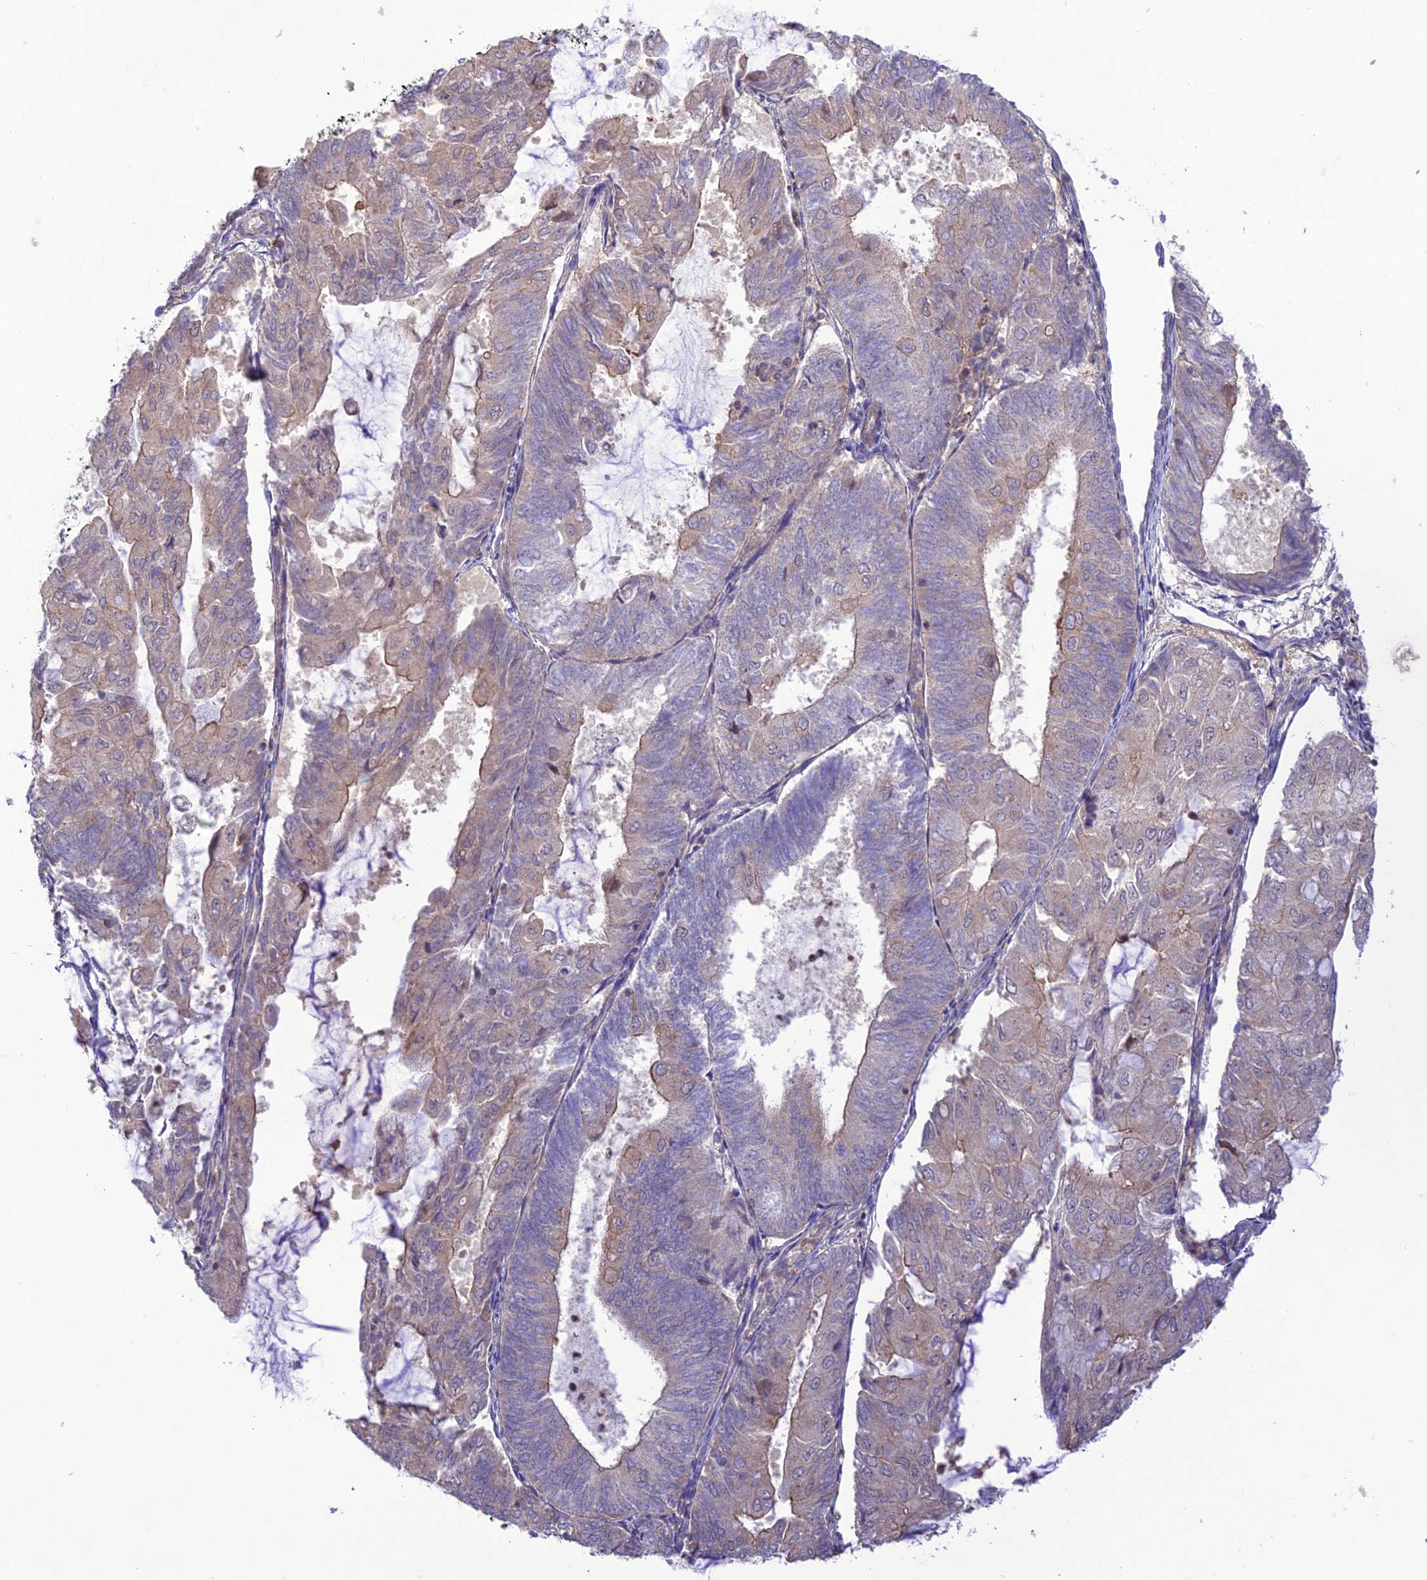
{"staining": {"intensity": "weak", "quantity": "<25%", "location": "cytoplasmic/membranous"}, "tissue": "endometrial cancer", "cell_type": "Tumor cells", "image_type": "cancer", "snomed": [{"axis": "morphology", "description": "Adenocarcinoma, NOS"}, {"axis": "topography", "description": "Endometrium"}], "caption": "Photomicrograph shows no significant protein expression in tumor cells of adenocarcinoma (endometrial).", "gene": "FCHSD1", "patient": {"sex": "female", "age": 81}}